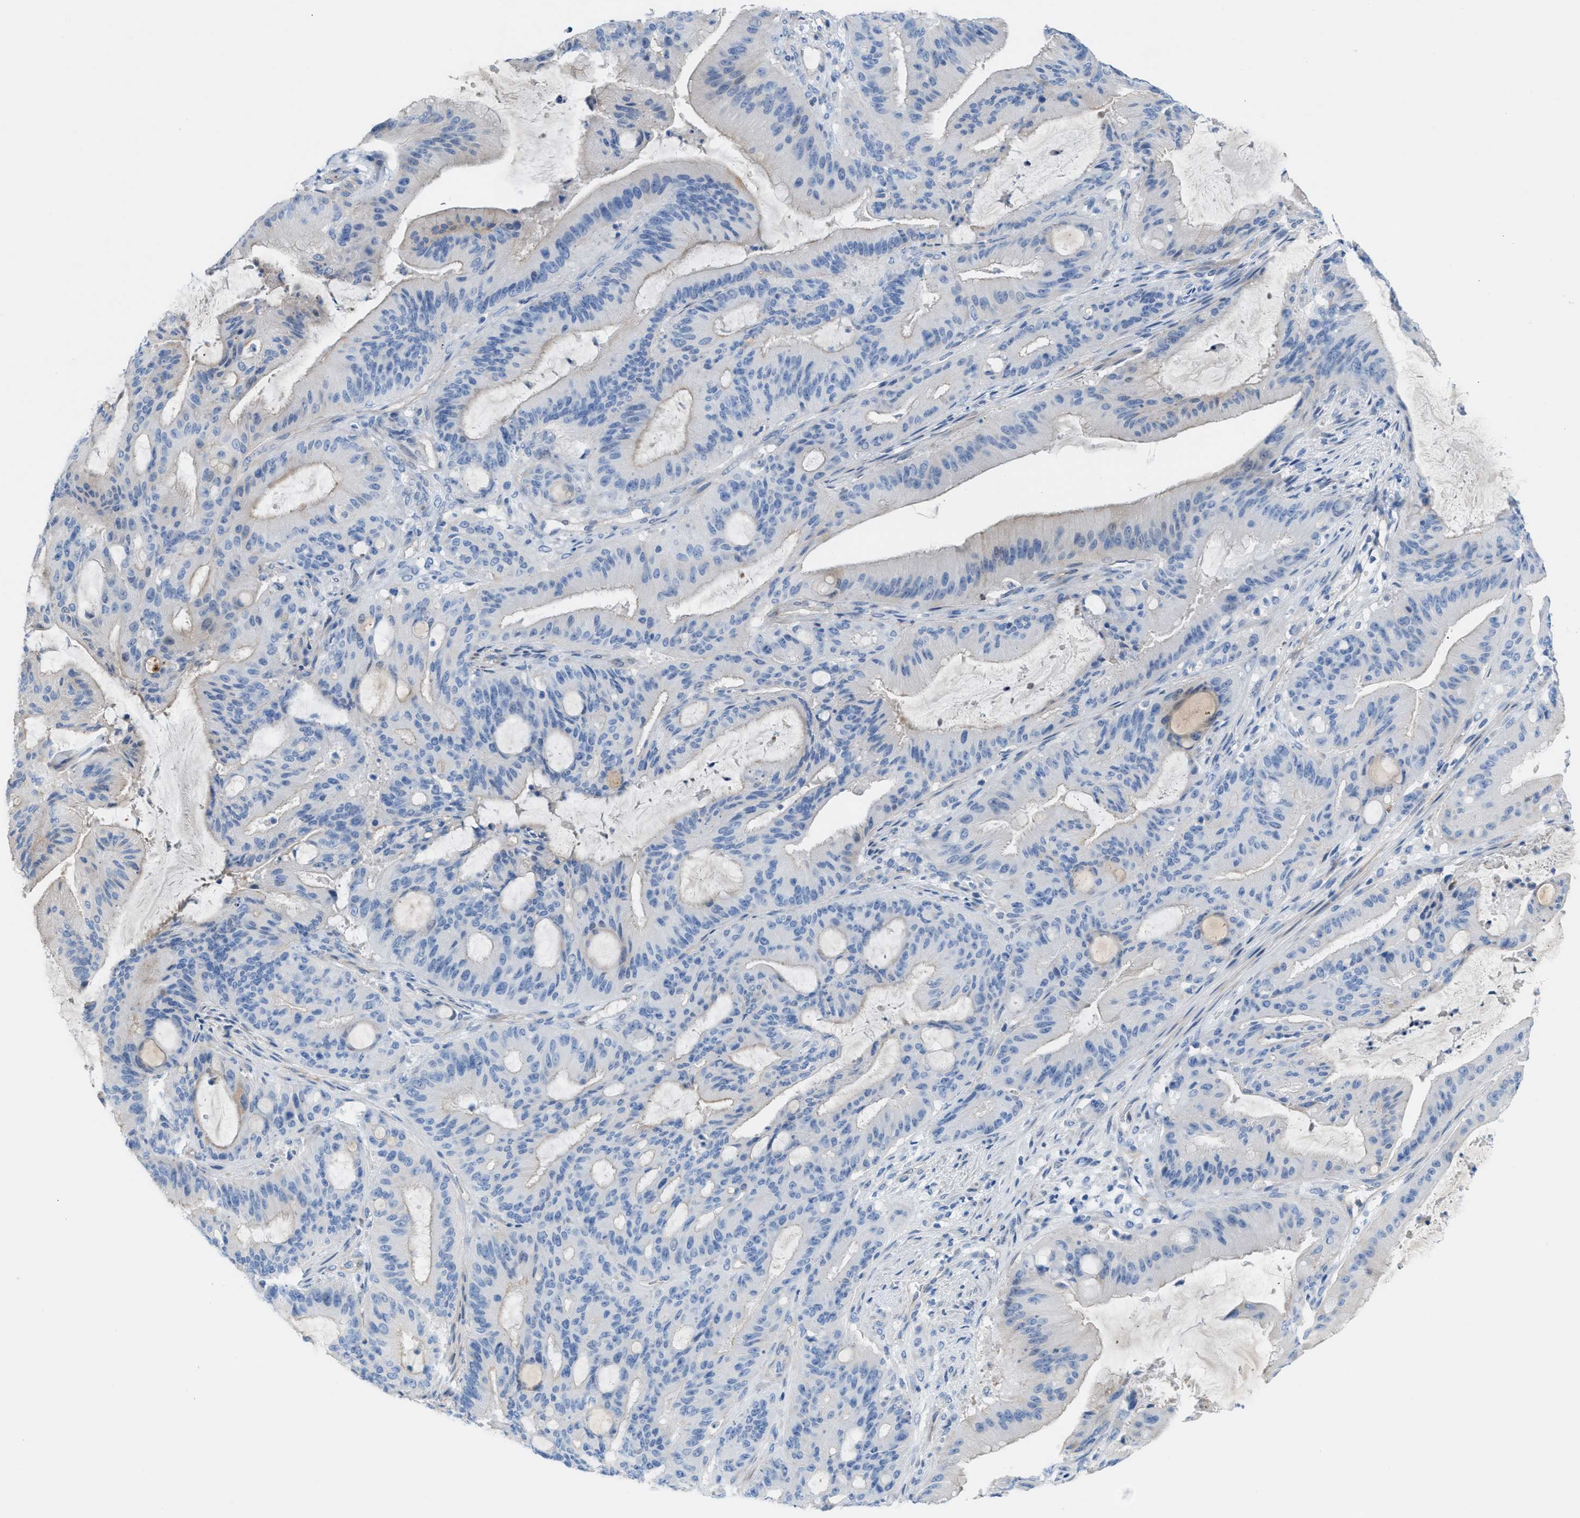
{"staining": {"intensity": "negative", "quantity": "none", "location": "none"}, "tissue": "liver cancer", "cell_type": "Tumor cells", "image_type": "cancer", "snomed": [{"axis": "morphology", "description": "Normal tissue, NOS"}, {"axis": "morphology", "description": "Cholangiocarcinoma"}, {"axis": "topography", "description": "Liver"}, {"axis": "topography", "description": "Peripheral nerve tissue"}], "caption": "Immunohistochemistry image of liver cancer (cholangiocarcinoma) stained for a protein (brown), which displays no staining in tumor cells.", "gene": "MPP3", "patient": {"sex": "female", "age": 73}}